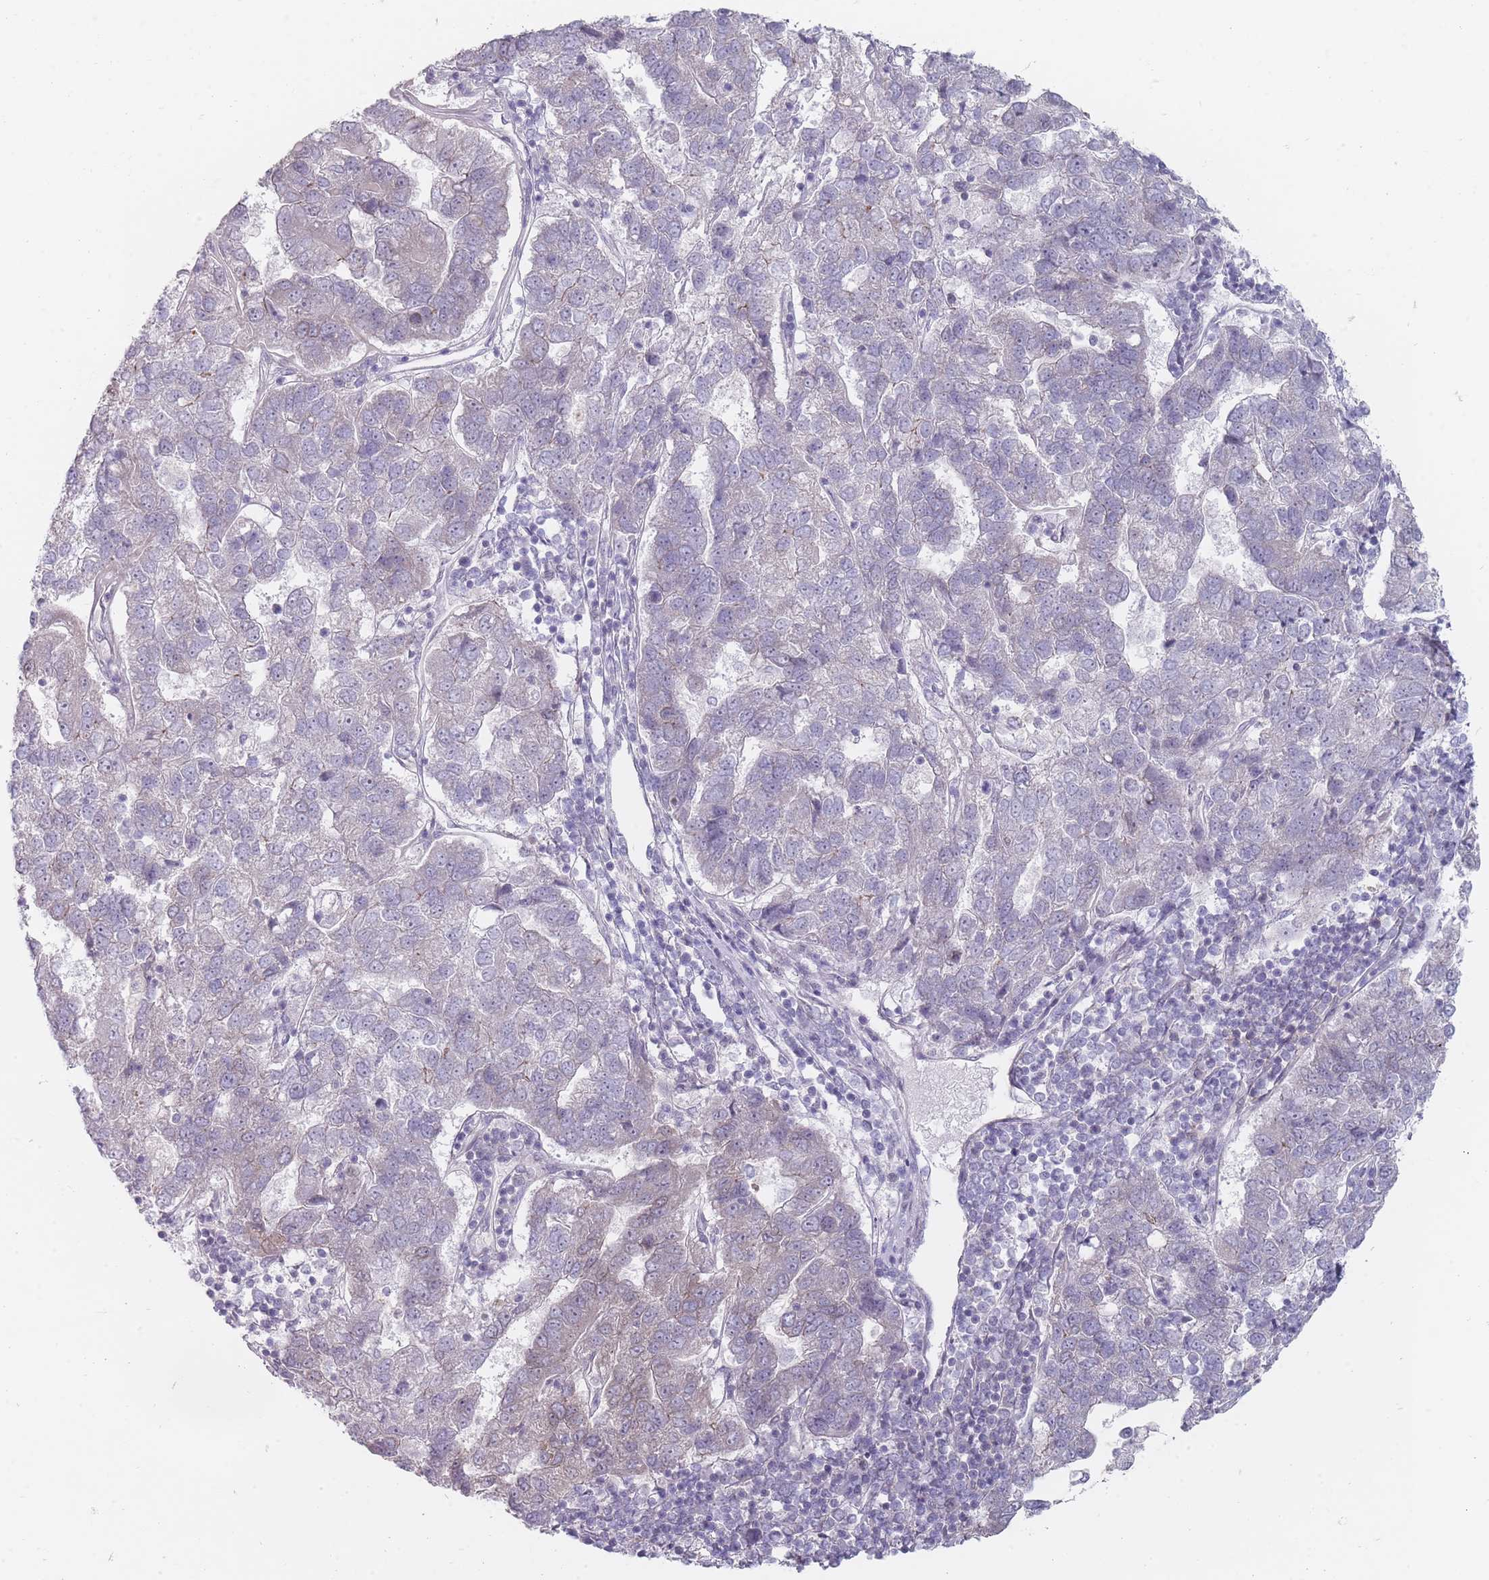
{"staining": {"intensity": "moderate", "quantity": "<25%", "location": "cytoplasmic/membranous"}, "tissue": "pancreatic cancer", "cell_type": "Tumor cells", "image_type": "cancer", "snomed": [{"axis": "morphology", "description": "Adenocarcinoma, NOS"}, {"axis": "topography", "description": "Pancreas"}], "caption": "Protein analysis of pancreatic cancer (adenocarcinoma) tissue demonstrates moderate cytoplasmic/membranous staining in about <25% of tumor cells. The staining was performed using DAB (3,3'-diaminobenzidine) to visualize the protein expression in brown, while the nuclei were stained in blue with hematoxylin (Magnification: 20x).", "gene": "PCDH12", "patient": {"sex": "female", "age": 61}}